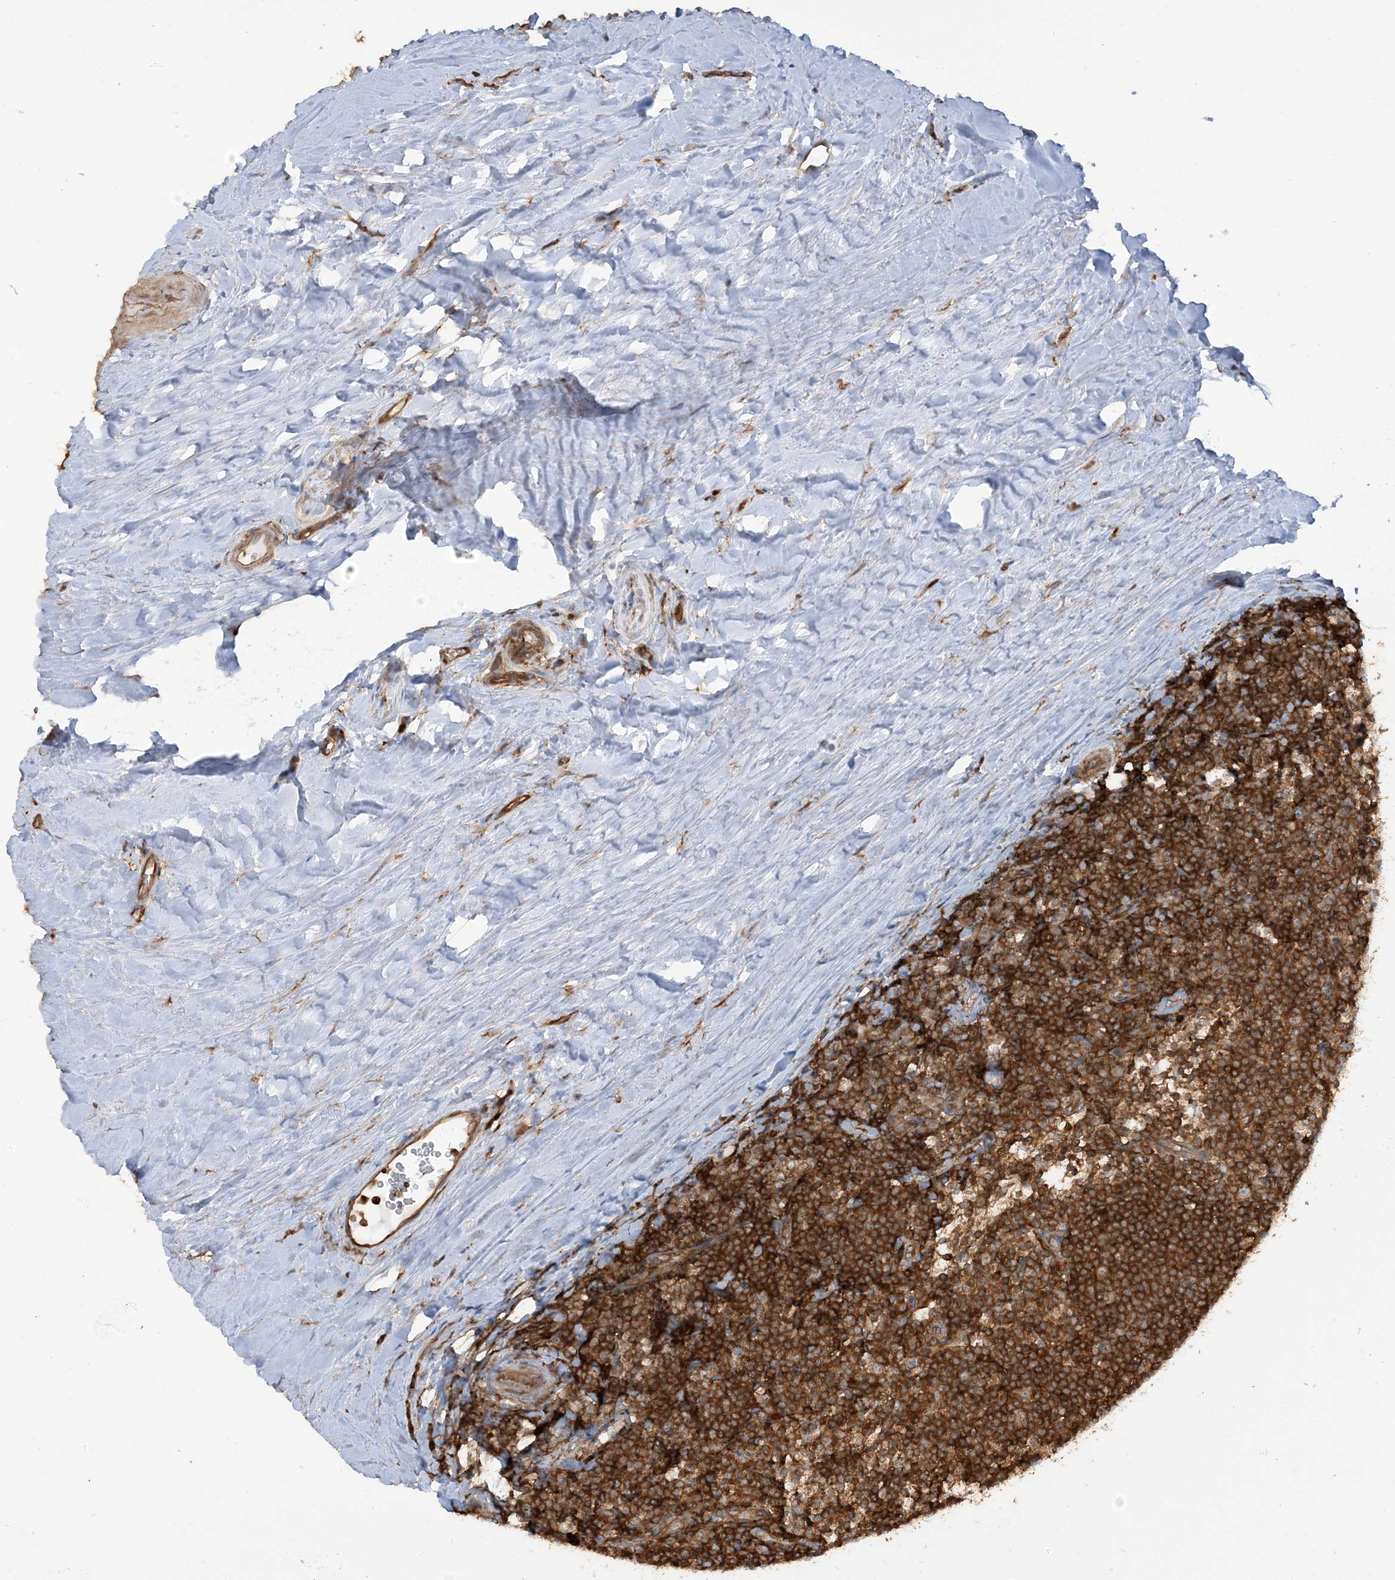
{"staining": {"intensity": "moderate", "quantity": ">75%", "location": "cytoplasmic/membranous"}, "tissue": "tonsil", "cell_type": "Germinal center cells", "image_type": "normal", "snomed": [{"axis": "morphology", "description": "Normal tissue, NOS"}, {"axis": "topography", "description": "Tonsil"}], "caption": "Immunohistochemical staining of unremarkable tonsil reveals >75% levels of moderate cytoplasmic/membranous protein positivity in about >75% of germinal center cells. (DAB (3,3'-diaminobenzidine) IHC, brown staining for protein, blue staining for nuclei).", "gene": "CAPZB", "patient": {"sex": "male", "age": 27}}